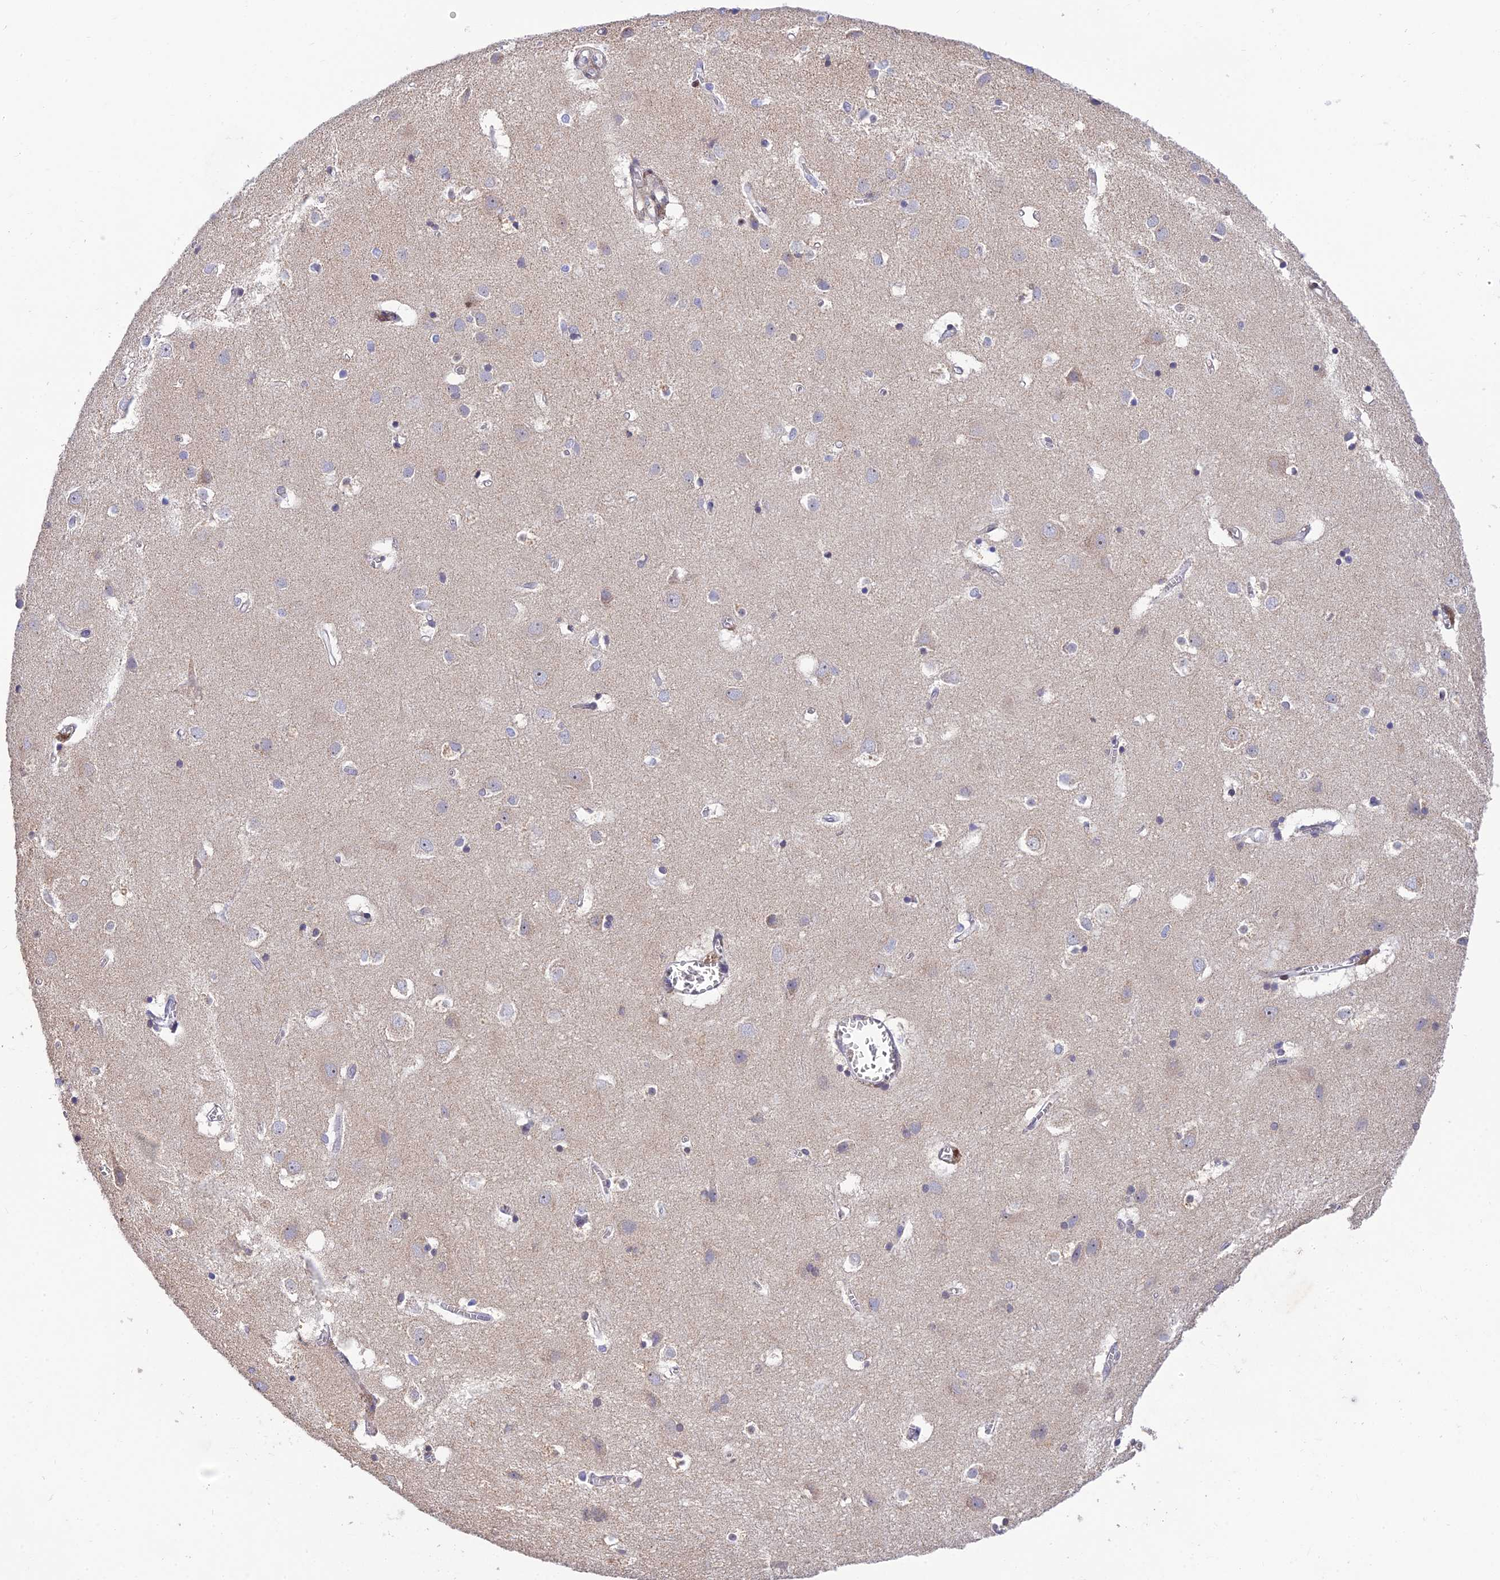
{"staining": {"intensity": "negative", "quantity": "none", "location": "none"}, "tissue": "cerebral cortex", "cell_type": "Endothelial cells", "image_type": "normal", "snomed": [{"axis": "morphology", "description": "Normal tissue, NOS"}, {"axis": "topography", "description": "Cerebral cortex"}], "caption": "Cerebral cortex was stained to show a protein in brown. There is no significant positivity in endothelial cells. (DAB immunohistochemistry (IHC) visualized using brightfield microscopy, high magnification).", "gene": "MGAT2", "patient": {"sex": "male", "age": 54}}